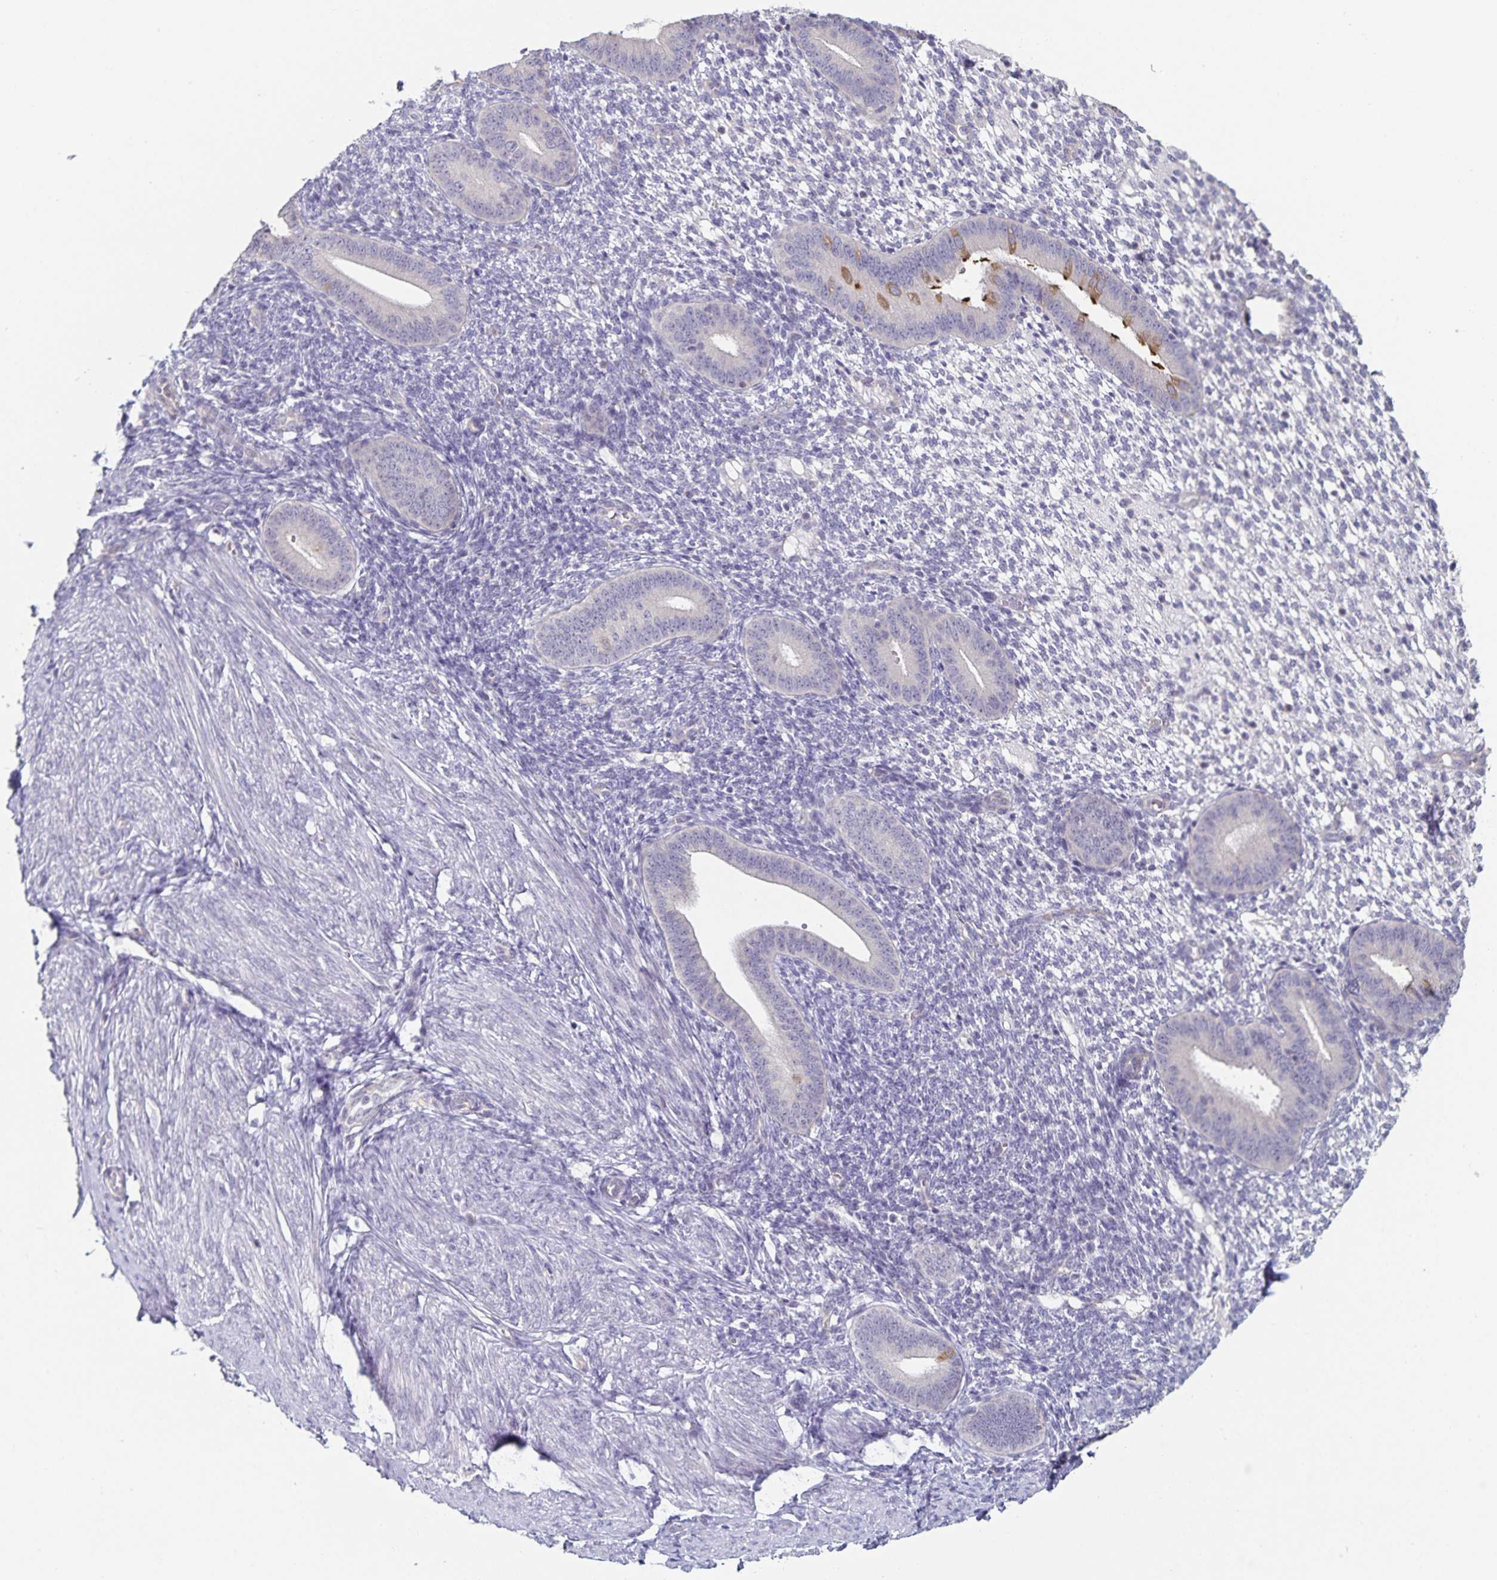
{"staining": {"intensity": "negative", "quantity": "none", "location": "none"}, "tissue": "endometrium", "cell_type": "Cells in endometrial stroma", "image_type": "normal", "snomed": [{"axis": "morphology", "description": "Normal tissue, NOS"}, {"axis": "topography", "description": "Endometrium"}], "caption": "This is an IHC photomicrograph of unremarkable human endometrium. There is no staining in cells in endometrial stroma.", "gene": "DNAH9", "patient": {"sex": "female", "age": 40}}